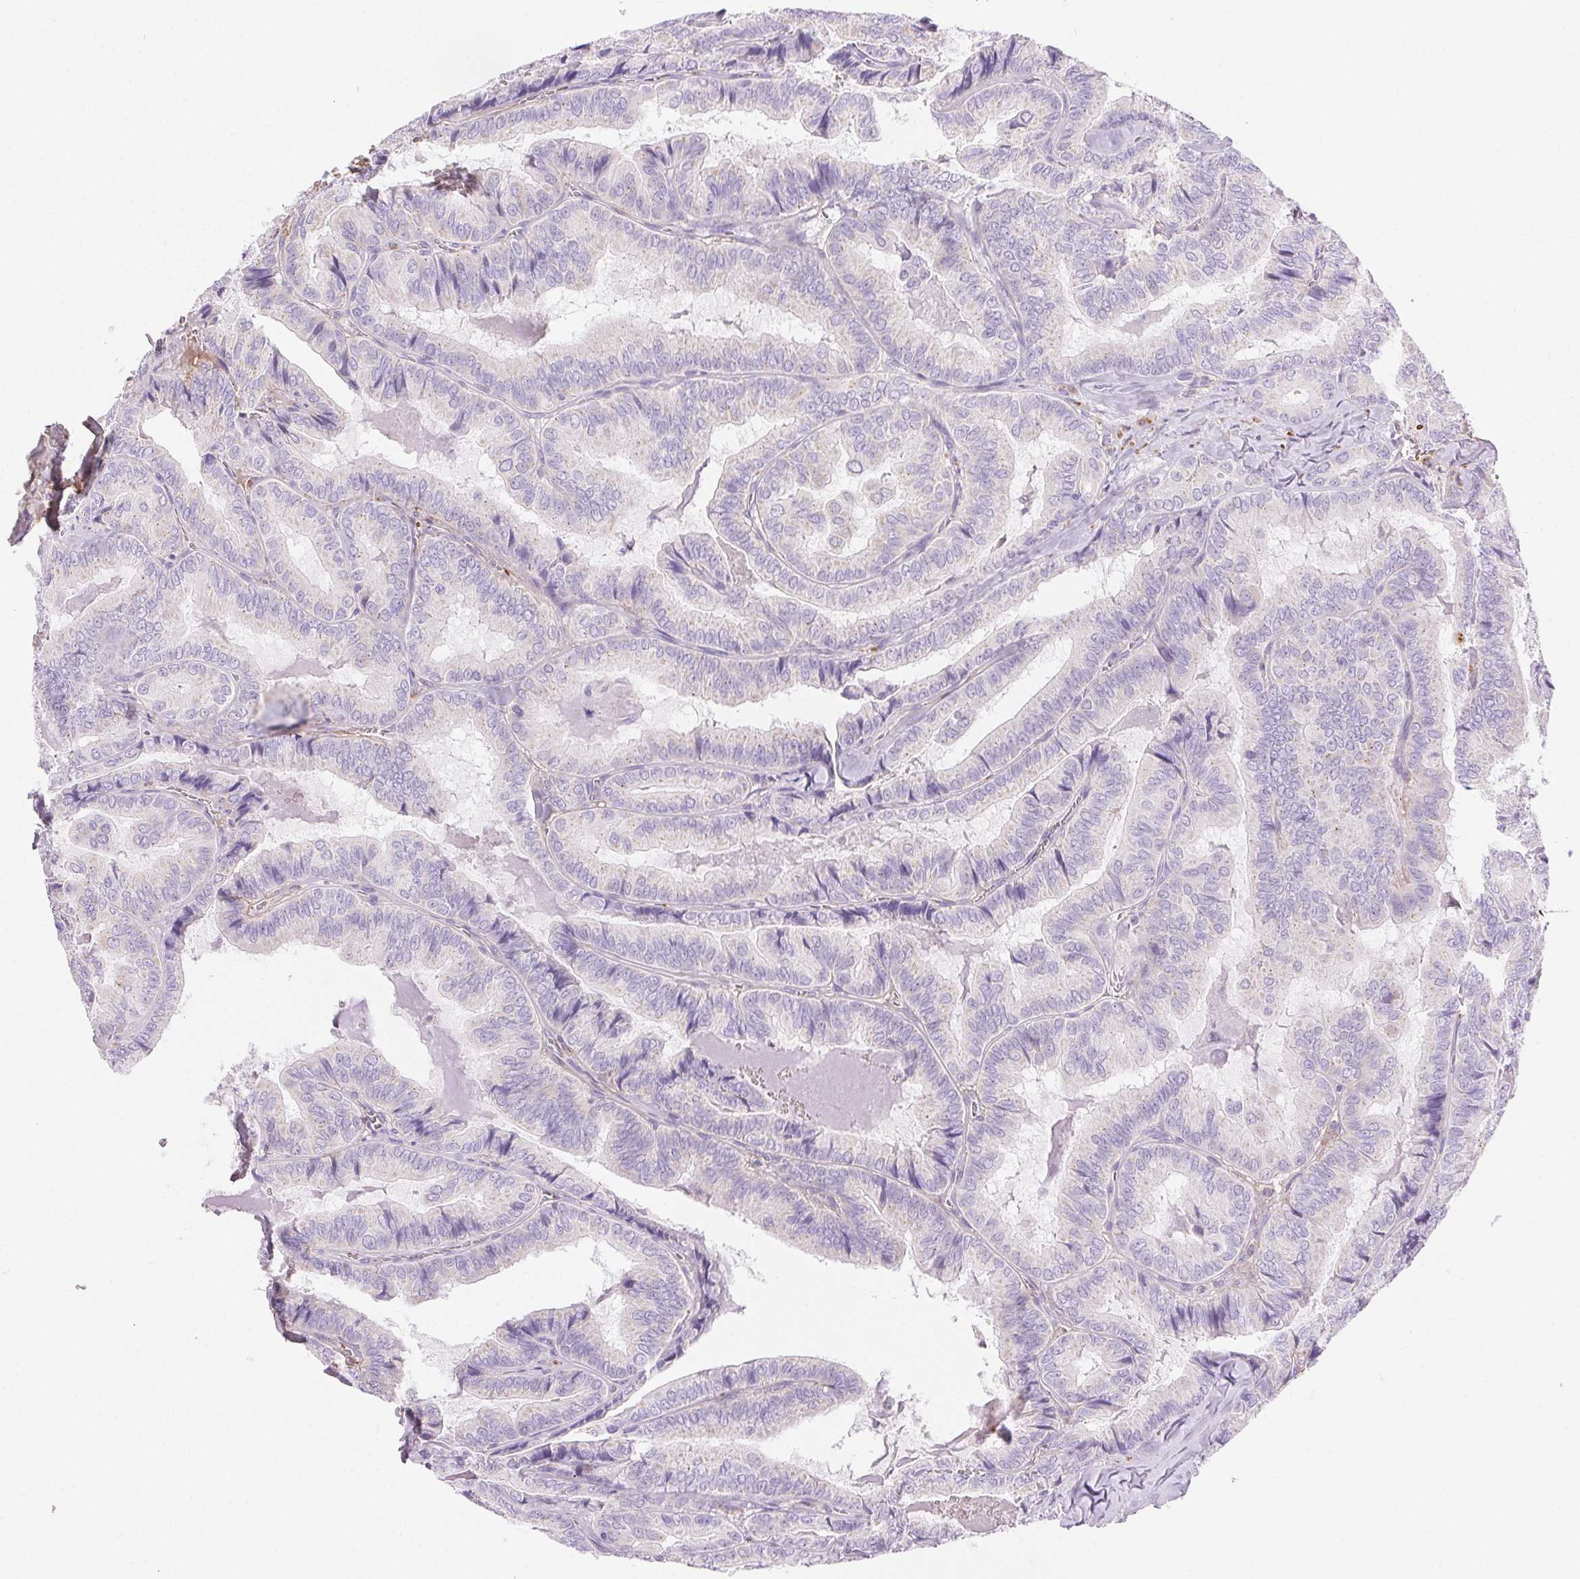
{"staining": {"intensity": "negative", "quantity": "none", "location": "none"}, "tissue": "thyroid cancer", "cell_type": "Tumor cells", "image_type": "cancer", "snomed": [{"axis": "morphology", "description": "Papillary adenocarcinoma, NOS"}, {"axis": "topography", "description": "Thyroid gland"}], "caption": "Tumor cells are negative for protein expression in human thyroid cancer (papillary adenocarcinoma). (DAB IHC visualized using brightfield microscopy, high magnification).", "gene": "FGA", "patient": {"sex": "female", "age": 75}}